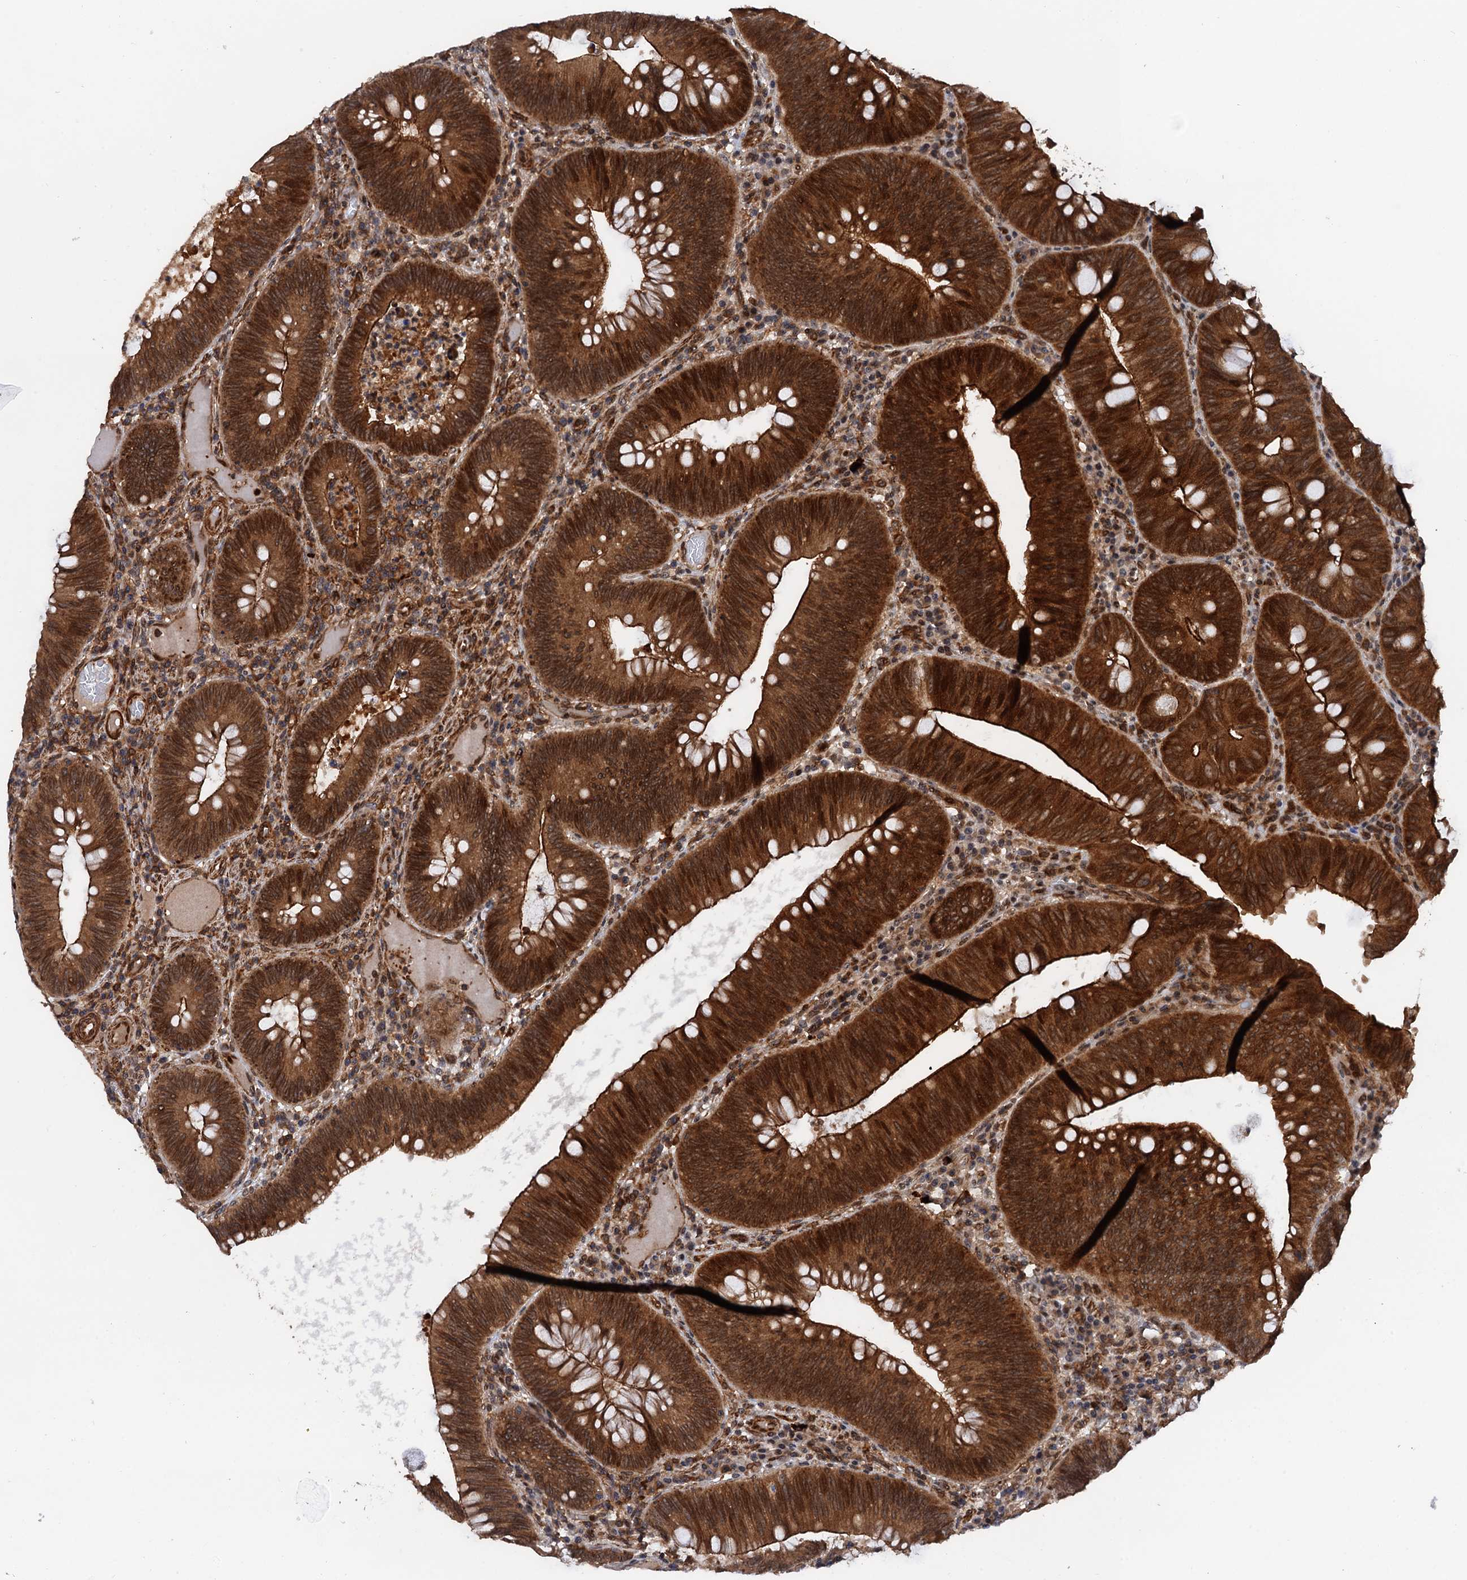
{"staining": {"intensity": "strong", "quantity": ">75%", "location": "cytoplasmic/membranous,nuclear"}, "tissue": "colorectal cancer", "cell_type": "Tumor cells", "image_type": "cancer", "snomed": [{"axis": "morphology", "description": "Adenocarcinoma, NOS"}, {"axis": "topography", "description": "Rectum"}], "caption": "This image shows IHC staining of colorectal cancer, with high strong cytoplasmic/membranous and nuclear expression in approximately >75% of tumor cells.", "gene": "BORA", "patient": {"sex": "female", "age": 75}}